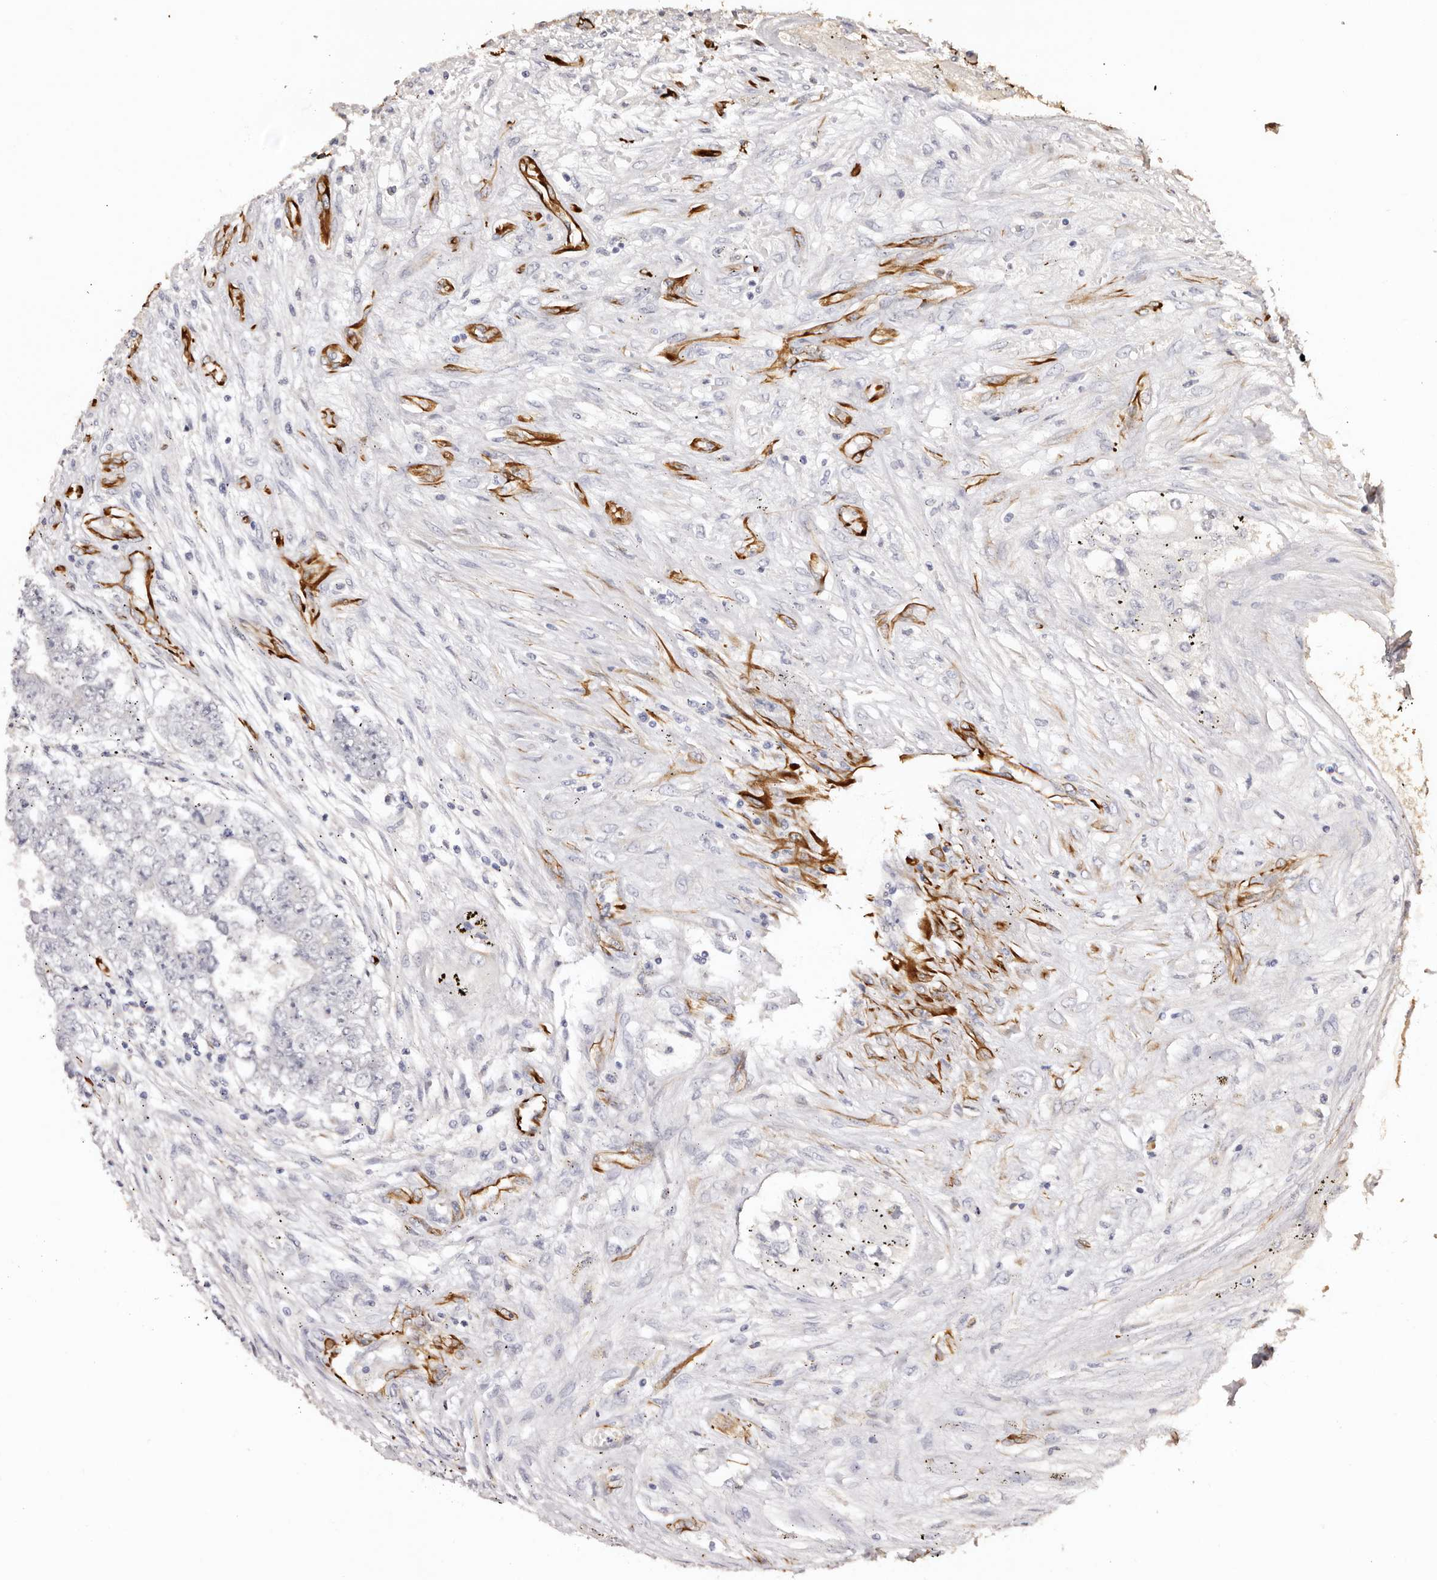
{"staining": {"intensity": "negative", "quantity": "none", "location": "none"}, "tissue": "testis cancer", "cell_type": "Tumor cells", "image_type": "cancer", "snomed": [{"axis": "morphology", "description": "Carcinoma, Embryonal, NOS"}, {"axis": "topography", "description": "Testis"}], "caption": "Protein analysis of testis cancer (embryonal carcinoma) exhibits no significant expression in tumor cells.", "gene": "ZNF557", "patient": {"sex": "male", "age": 25}}